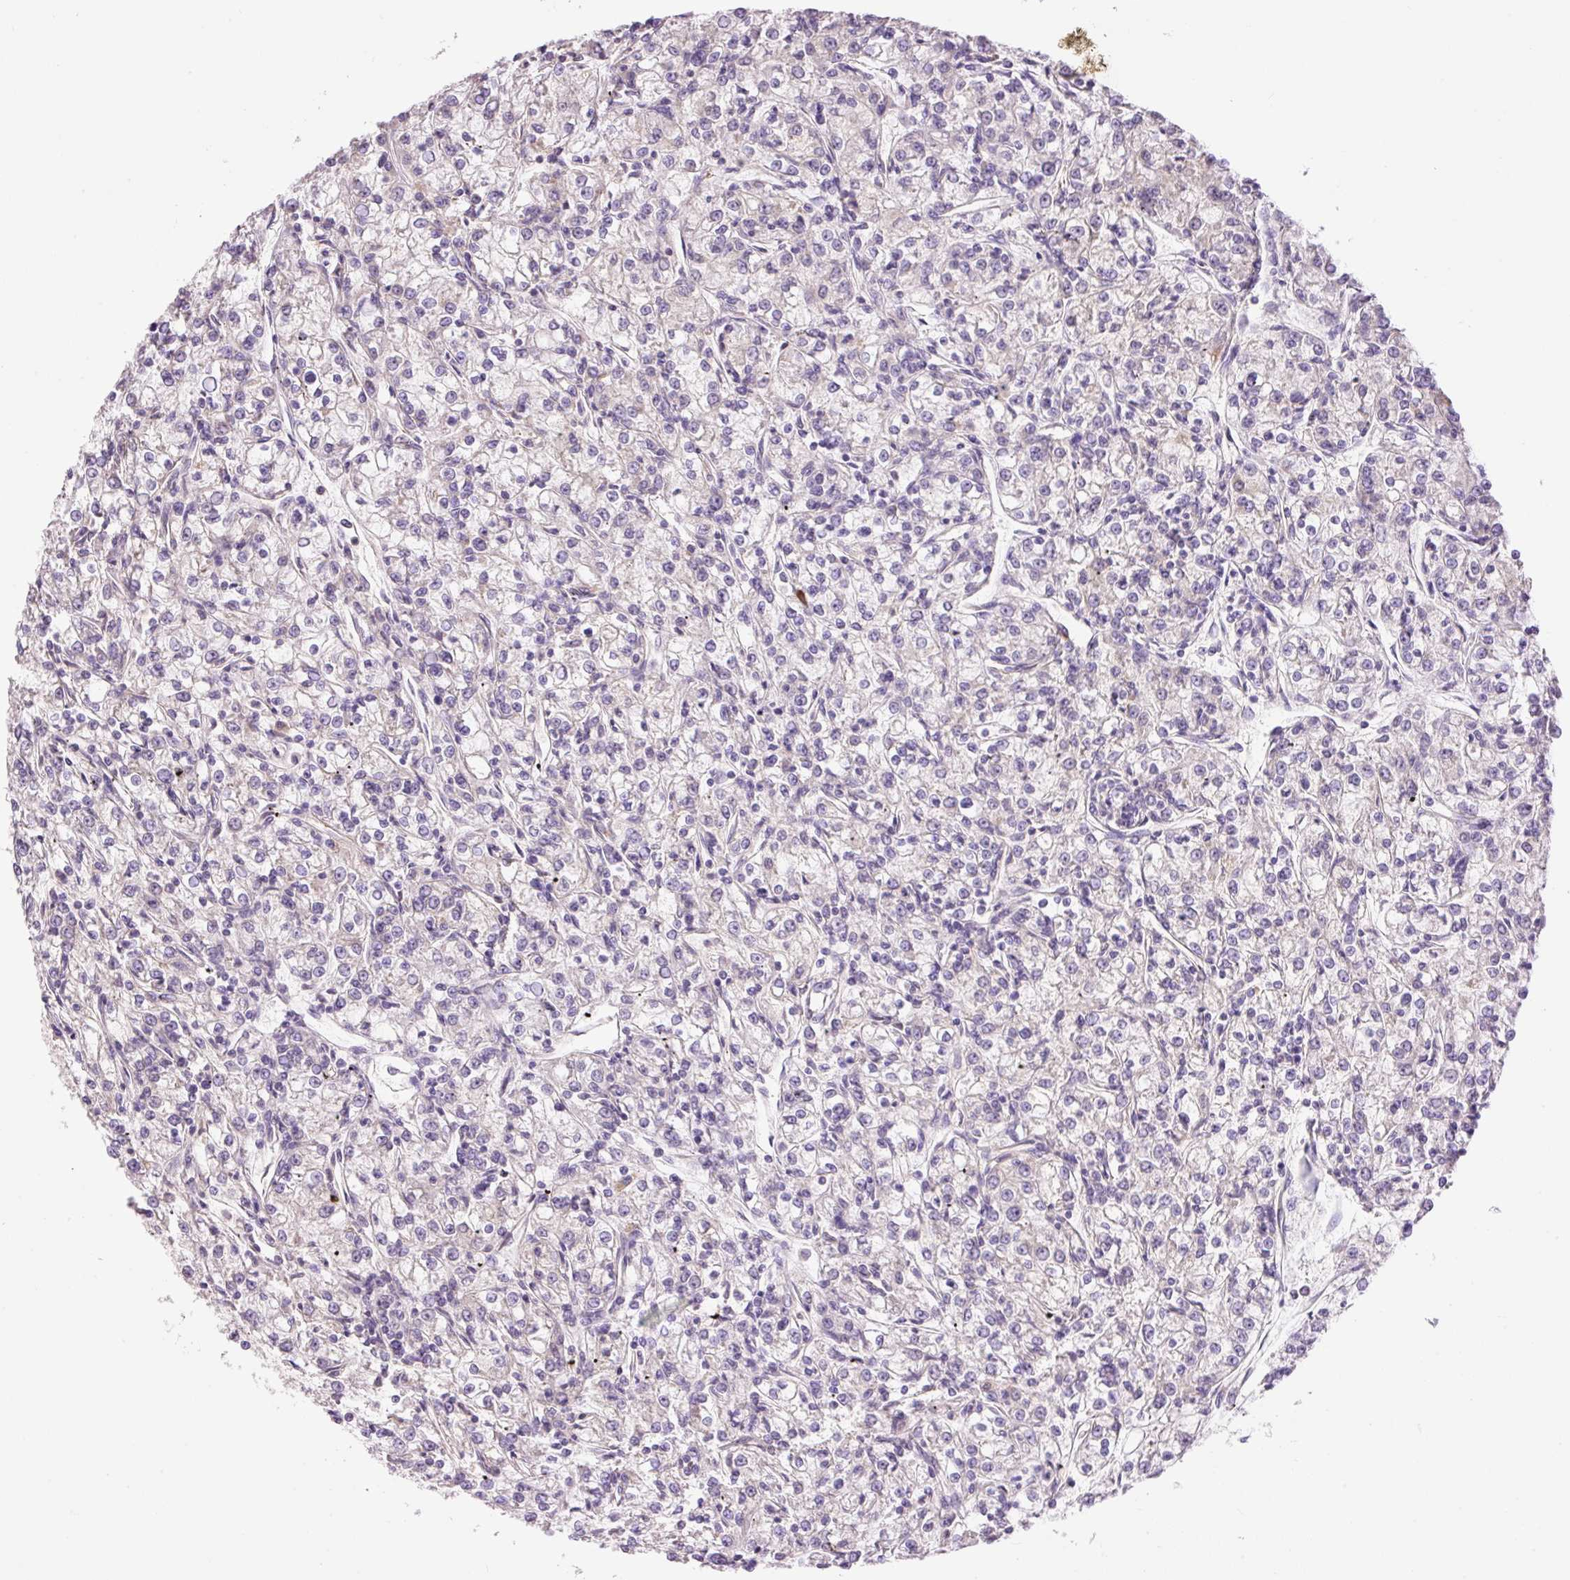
{"staining": {"intensity": "negative", "quantity": "none", "location": "none"}, "tissue": "renal cancer", "cell_type": "Tumor cells", "image_type": "cancer", "snomed": [{"axis": "morphology", "description": "Adenocarcinoma, NOS"}, {"axis": "topography", "description": "Kidney"}], "caption": "Tumor cells are negative for brown protein staining in renal cancer (adenocarcinoma). Nuclei are stained in blue.", "gene": "PNPLA5", "patient": {"sex": "female", "age": 59}}